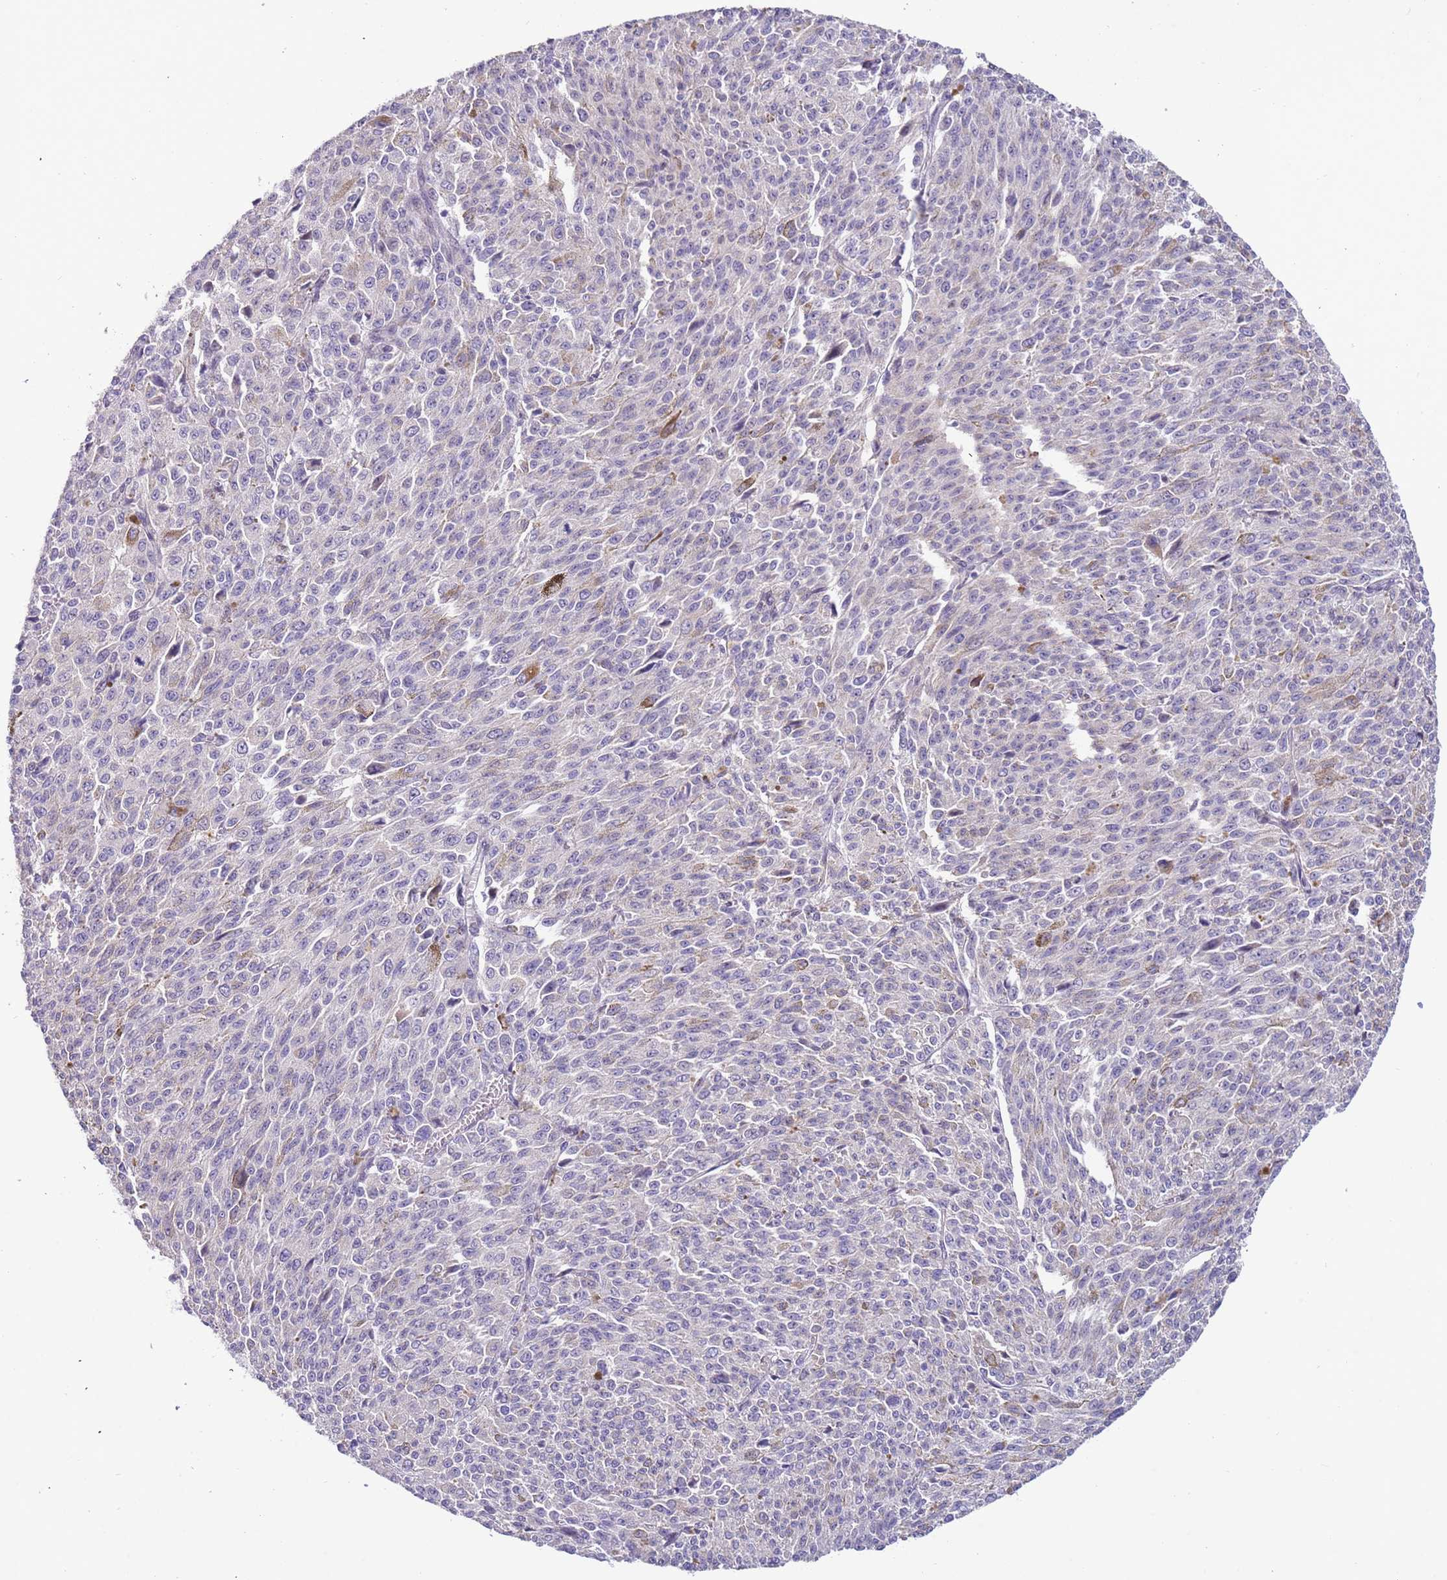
{"staining": {"intensity": "negative", "quantity": "none", "location": "none"}, "tissue": "melanoma", "cell_type": "Tumor cells", "image_type": "cancer", "snomed": [{"axis": "morphology", "description": "Malignant melanoma, NOS"}, {"axis": "topography", "description": "Skin"}], "caption": "Immunohistochemistry (IHC) photomicrograph of neoplastic tissue: human melanoma stained with DAB shows no significant protein expression in tumor cells. (Immunohistochemistry (IHC), brightfield microscopy, high magnification).", "gene": "PLEKHH1", "patient": {"sex": "female", "age": 52}}